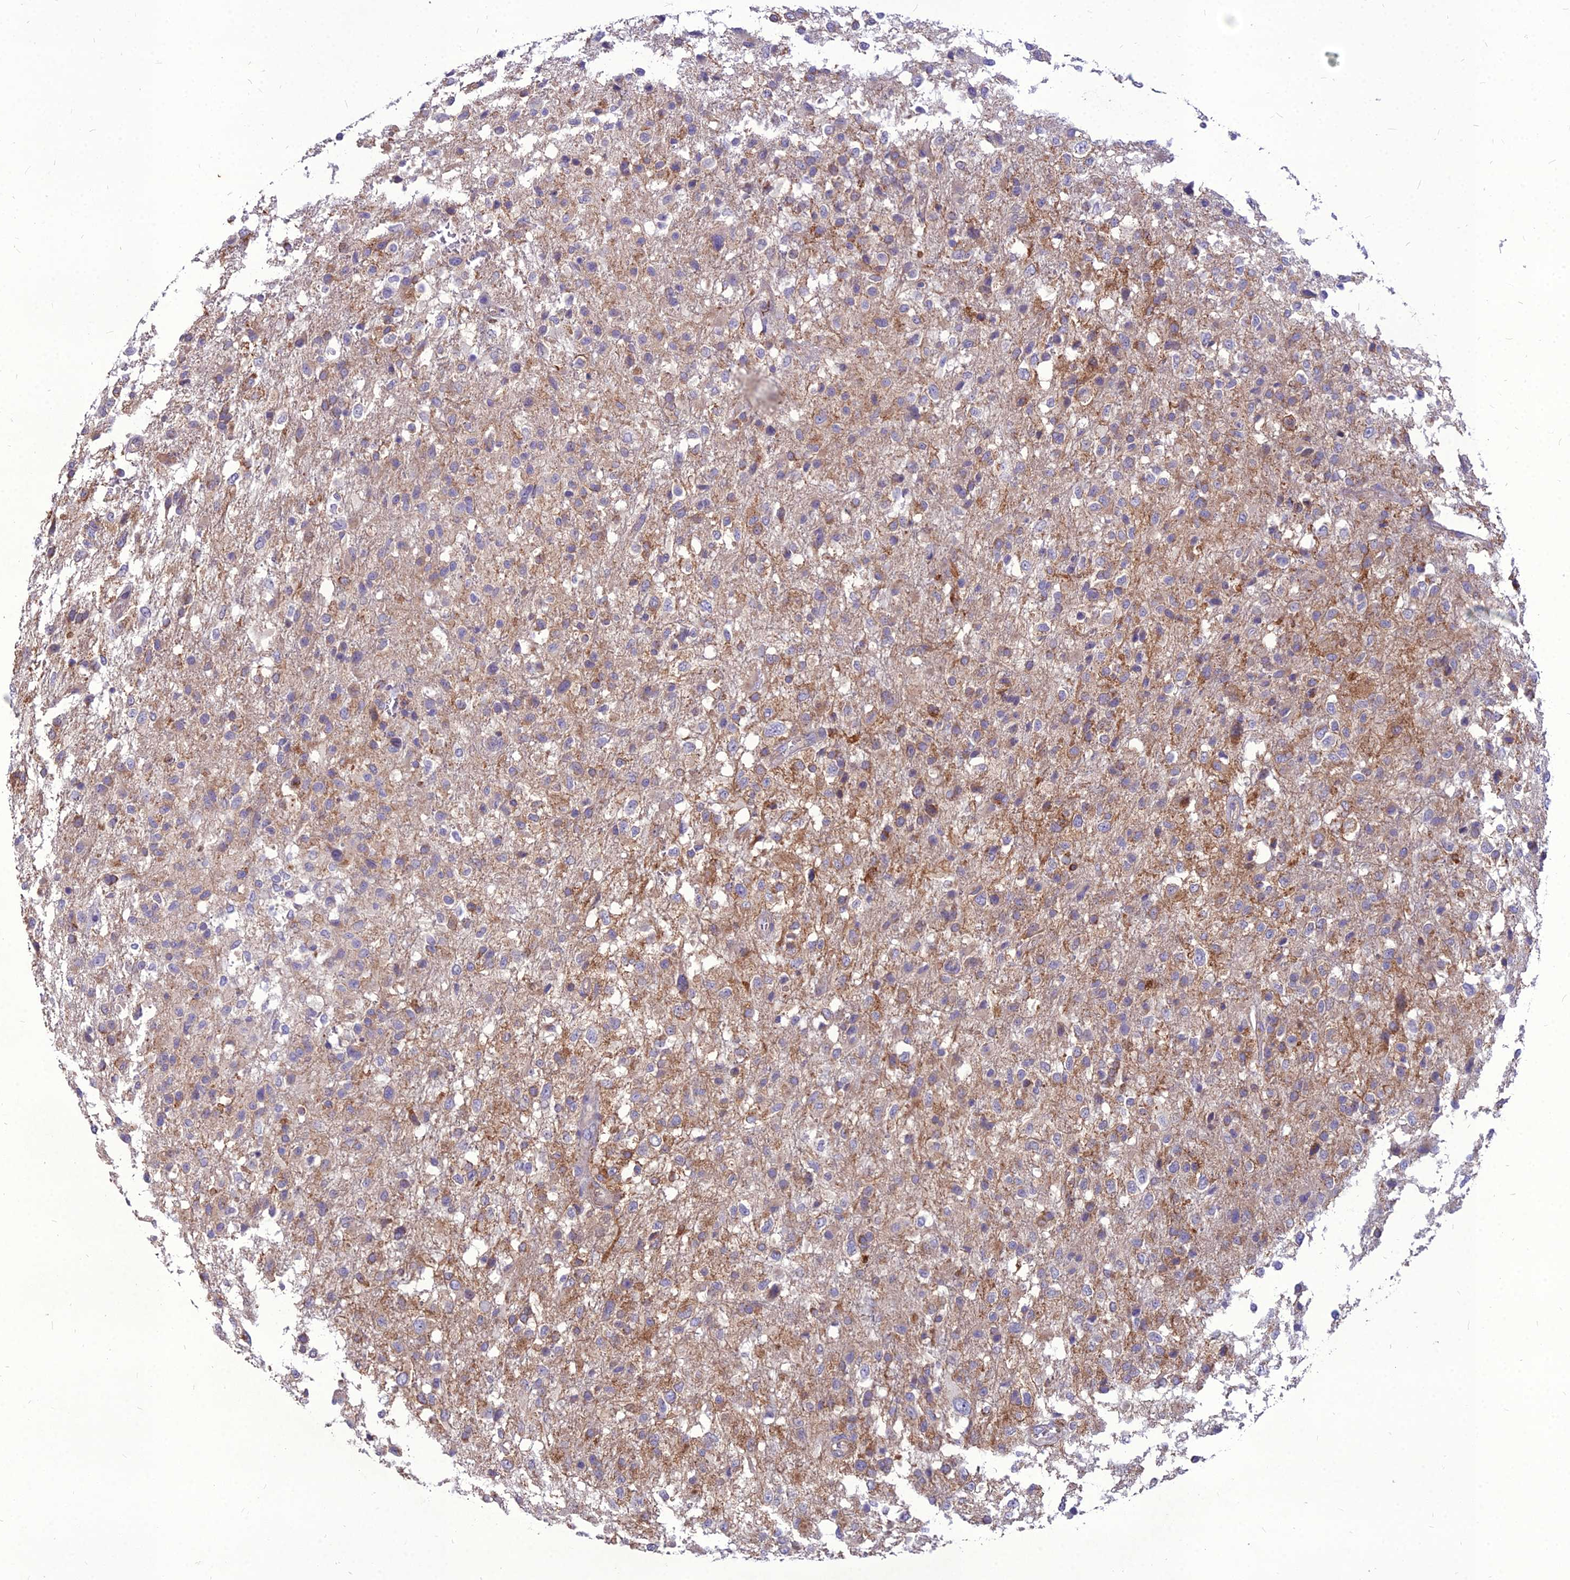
{"staining": {"intensity": "weak", "quantity": "<25%", "location": "cytoplasmic/membranous"}, "tissue": "glioma", "cell_type": "Tumor cells", "image_type": "cancer", "snomed": [{"axis": "morphology", "description": "Glioma, malignant, High grade"}, {"axis": "topography", "description": "Brain"}], "caption": "A histopathology image of human glioma is negative for staining in tumor cells.", "gene": "PCED1B", "patient": {"sex": "female", "age": 74}}